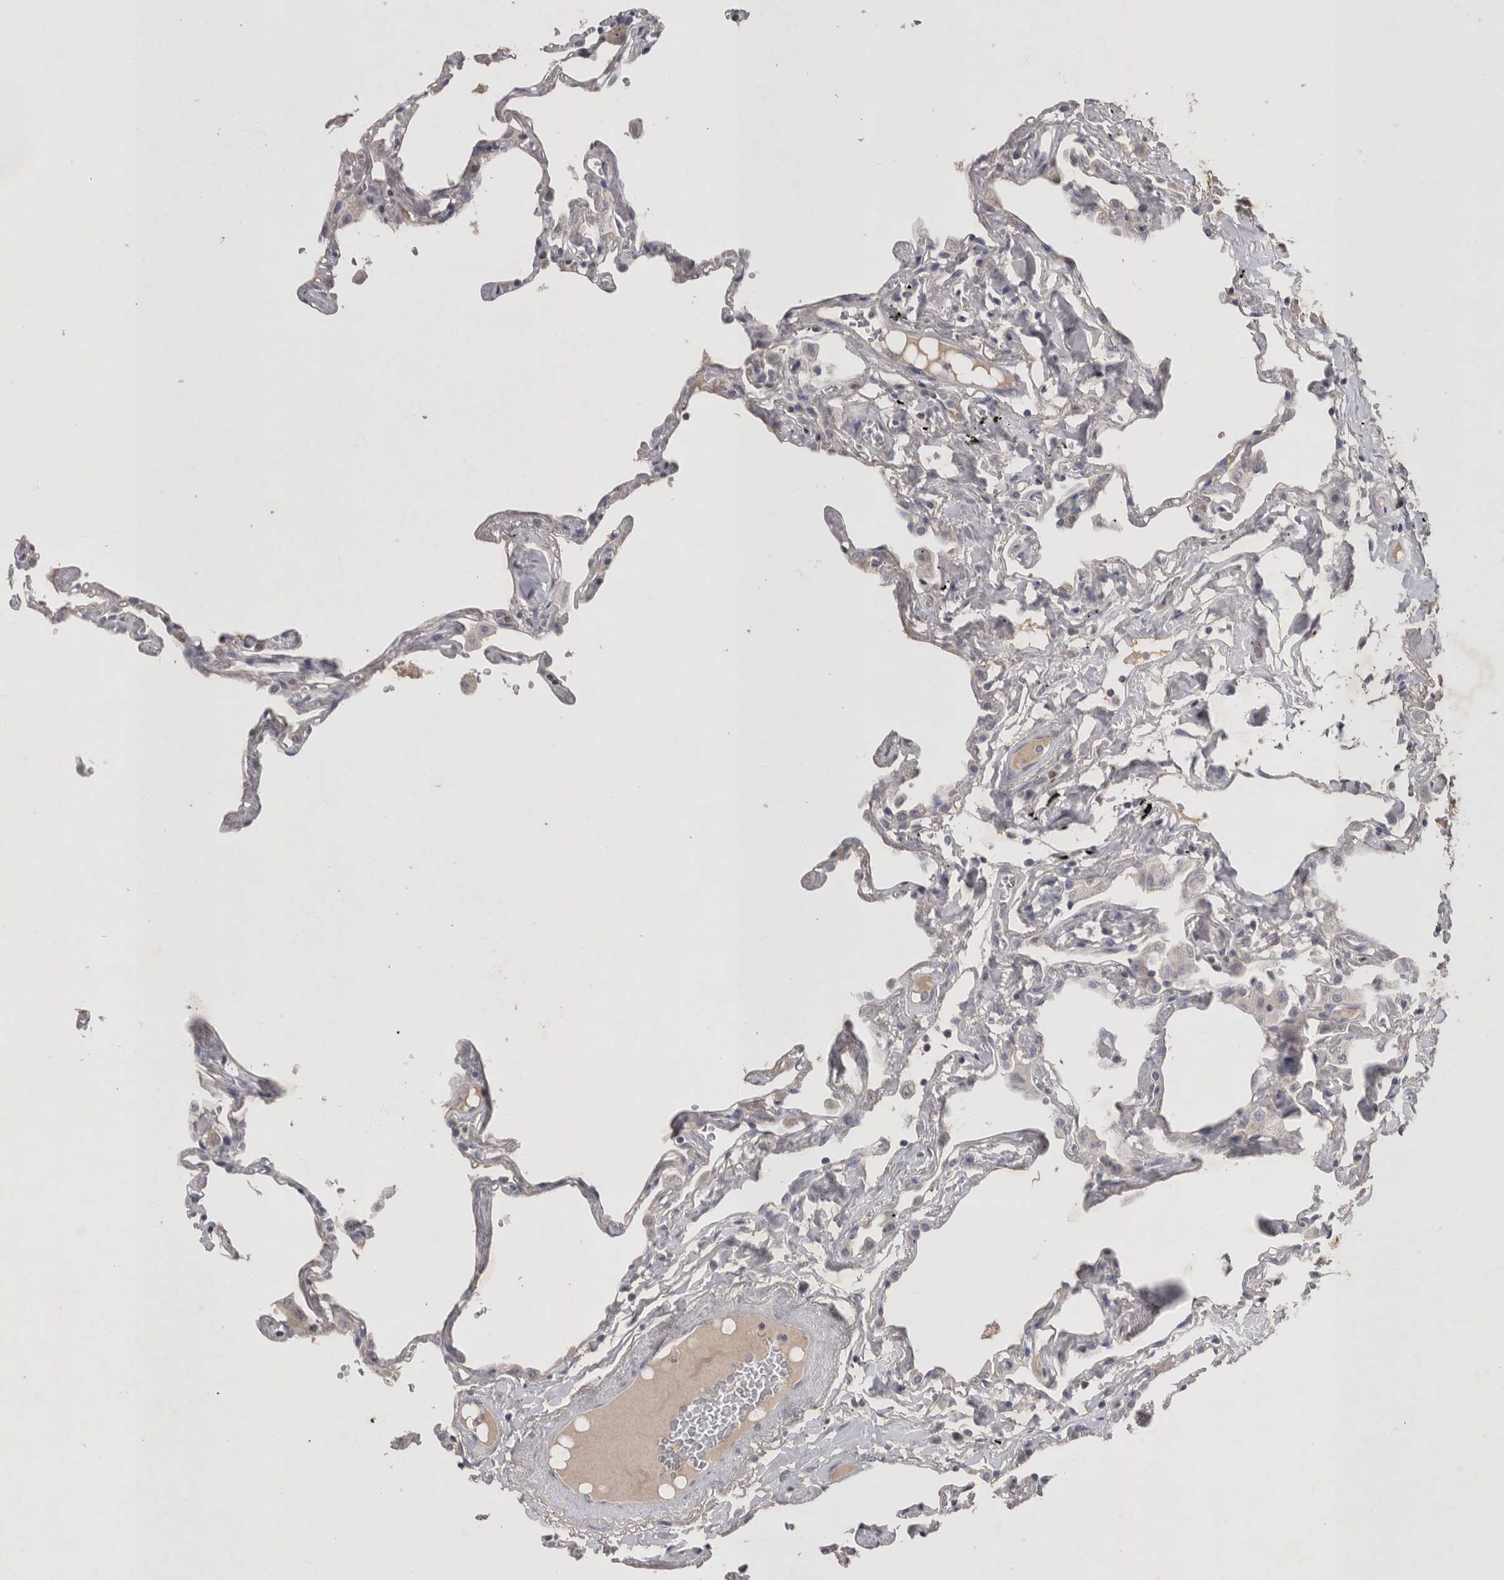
{"staining": {"intensity": "negative", "quantity": "none", "location": "none"}, "tissue": "lung", "cell_type": "Alveolar cells", "image_type": "normal", "snomed": [{"axis": "morphology", "description": "Normal tissue, NOS"}, {"axis": "topography", "description": "Lung"}], "caption": "Alveolar cells show no significant expression in normal lung. (Stains: DAB immunohistochemistry (IHC) with hematoxylin counter stain, Microscopy: brightfield microscopy at high magnification).", "gene": "SLC22A11", "patient": {"sex": "female", "age": 67}}